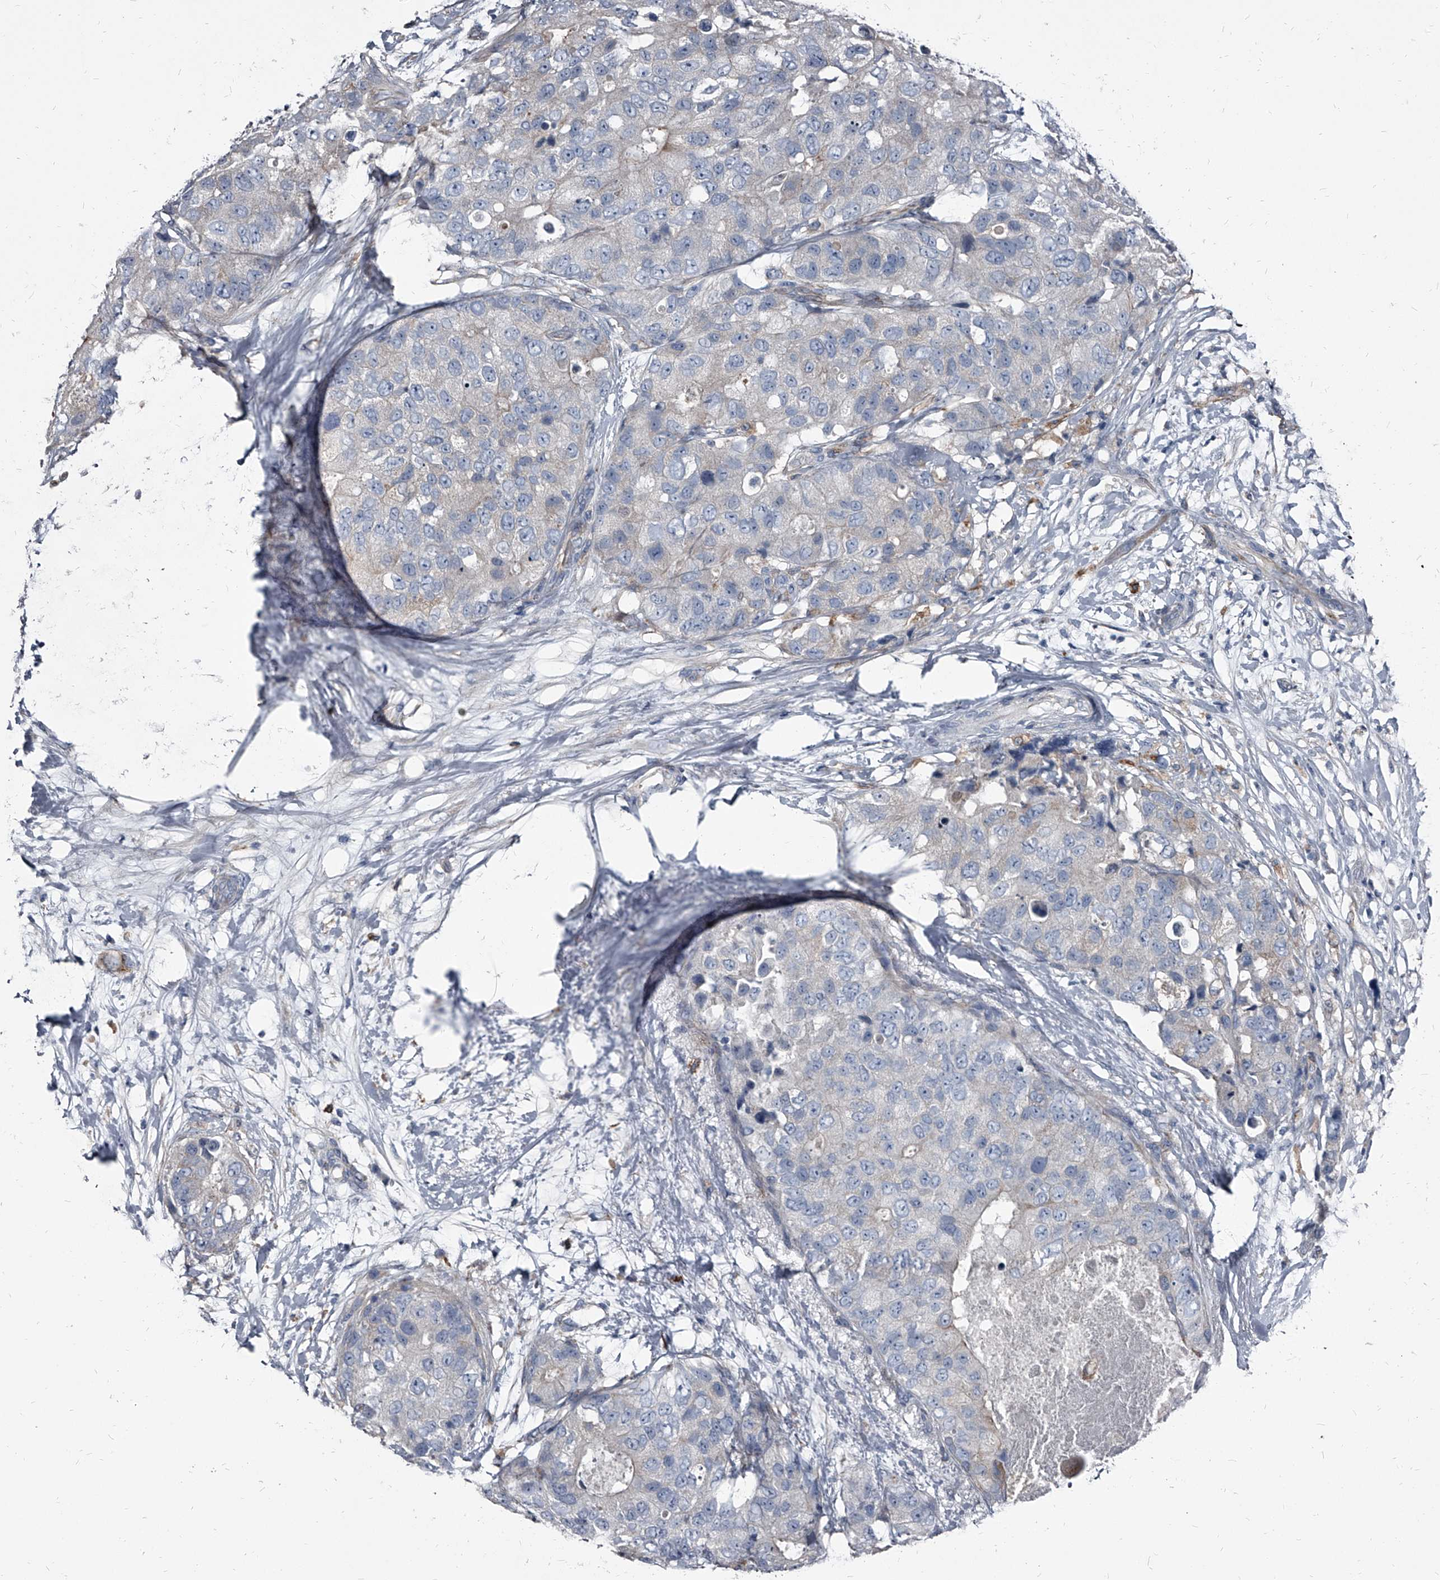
{"staining": {"intensity": "negative", "quantity": "none", "location": "none"}, "tissue": "breast cancer", "cell_type": "Tumor cells", "image_type": "cancer", "snomed": [{"axis": "morphology", "description": "Duct carcinoma"}, {"axis": "topography", "description": "Breast"}], "caption": "The micrograph displays no staining of tumor cells in breast infiltrating ductal carcinoma. (Brightfield microscopy of DAB (3,3'-diaminobenzidine) immunohistochemistry at high magnification).", "gene": "PGLYRP3", "patient": {"sex": "female", "age": 62}}